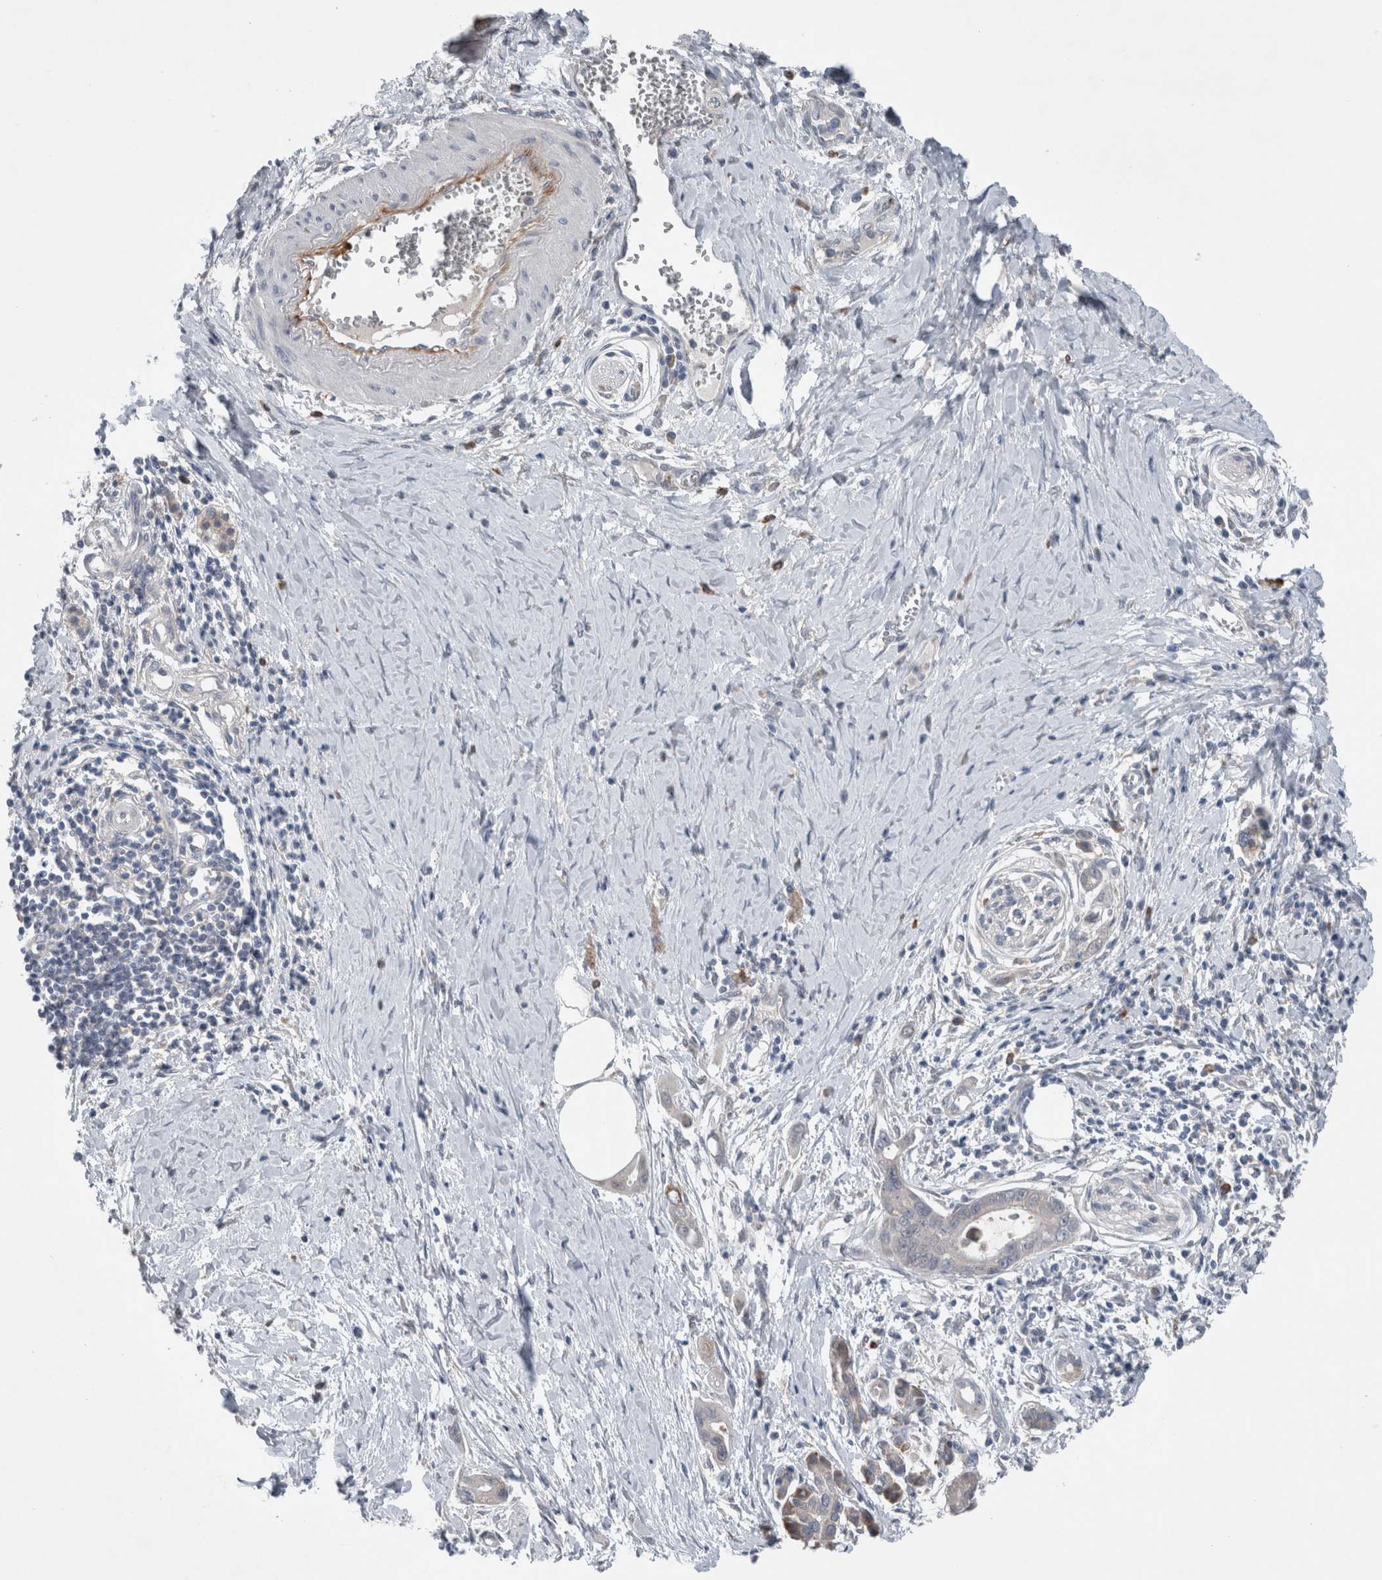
{"staining": {"intensity": "negative", "quantity": "none", "location": "none"}, "tissue": "pancreatic cancer", "cell_type": "Tumor cells", "image_type": "cancer", "snomed": [{"axis": "morphology", "description": "Adenocarcinoma, NOS"}, {"axis": "topography", "description": "Pancreas"}], "caption": "Immunohistochemistry (IHC) of human pancreatic cancer (adenocarcinoma) displays no staining in tumor cells.", "gene": "CRNN", "patient": {"sex": "male", "age": 59}}